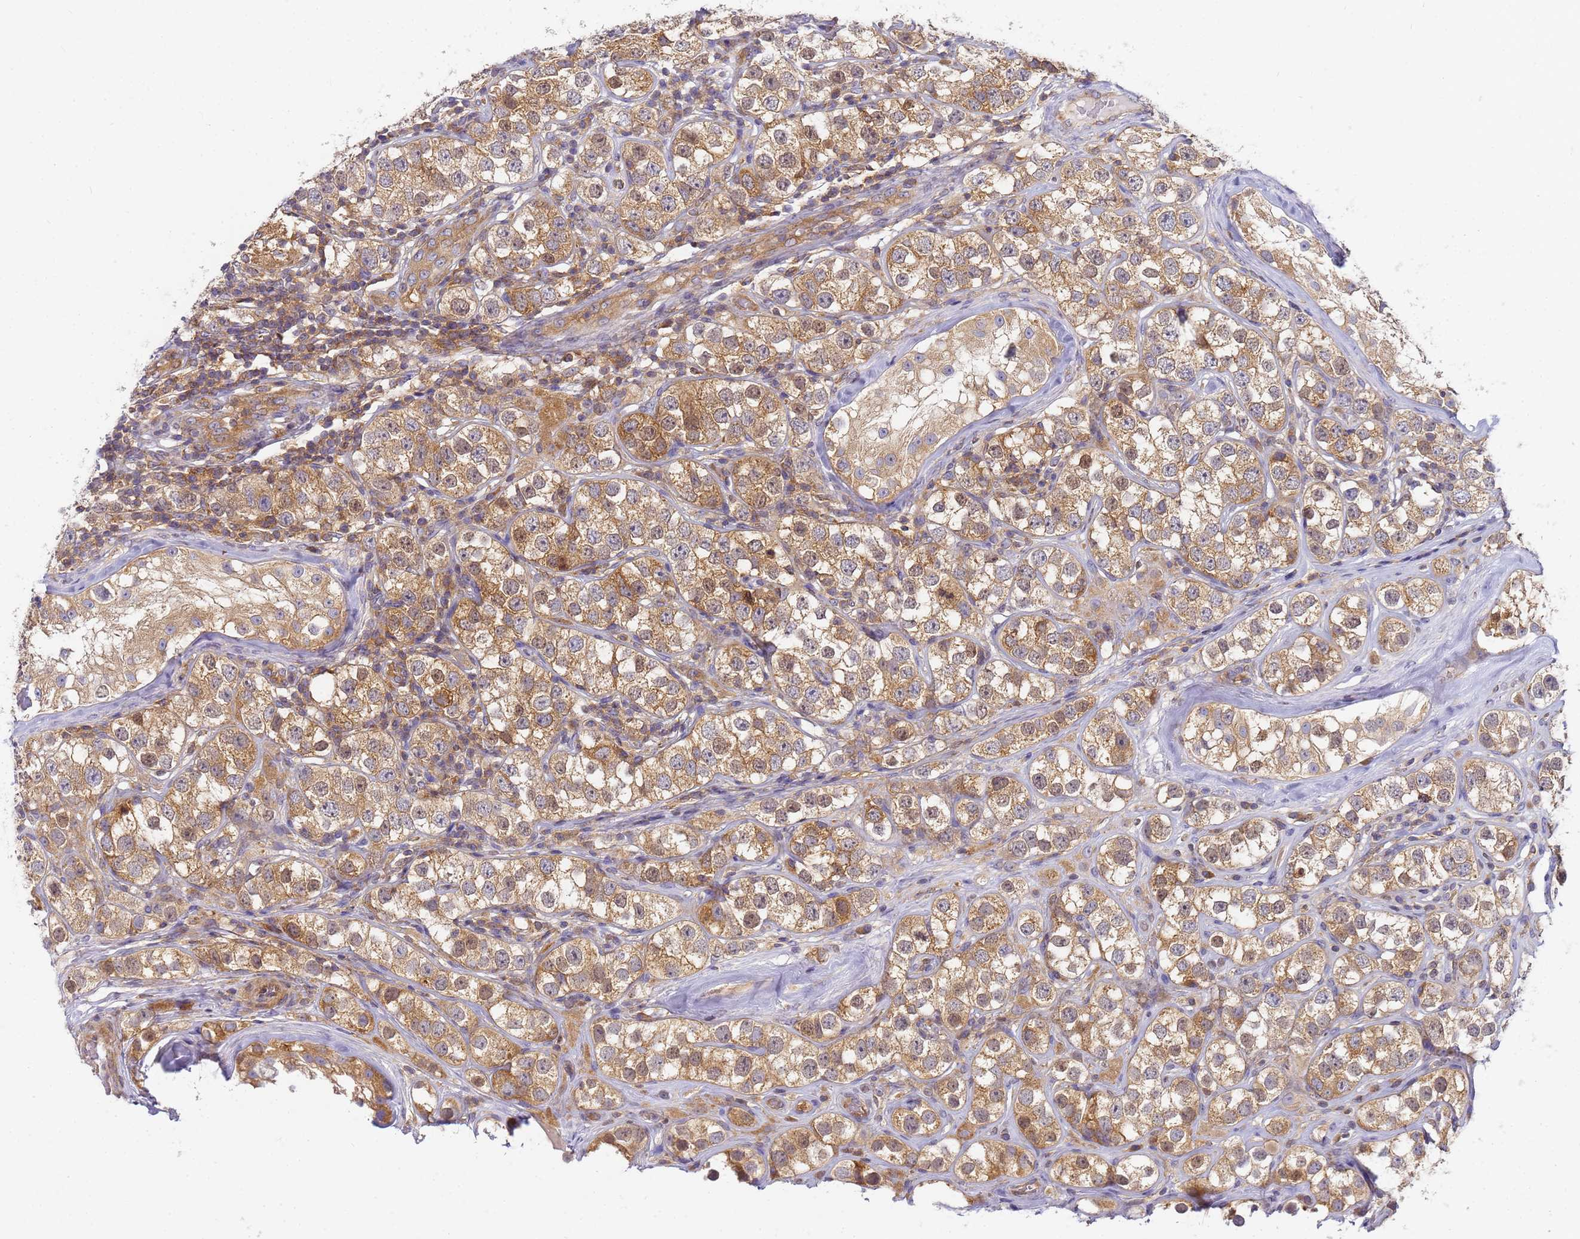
{"staining": {"intensity": "moderate", "quantity": ">75%", "location": "cytoplasmic/membranous"}, "tissue": "testis cancer", "cell_type": "Tumor cells", "image_type": "cancer", "snomed": [{"axis": "morphology", "description": "Seminoma, NOS"}, {"axis": "topography", "description": "Testis"}], "caption": "High-magnification brightfield microscopy of testis seminoma stained with DAB (brown) and counterstained with hematoxylin (blue). tumor cells exhibit moderate cytoplasmic/membranous staining is appreciated in about>75% of cells.", "gene": "CHM", "patient": {"sex": "male", "age": 28}}